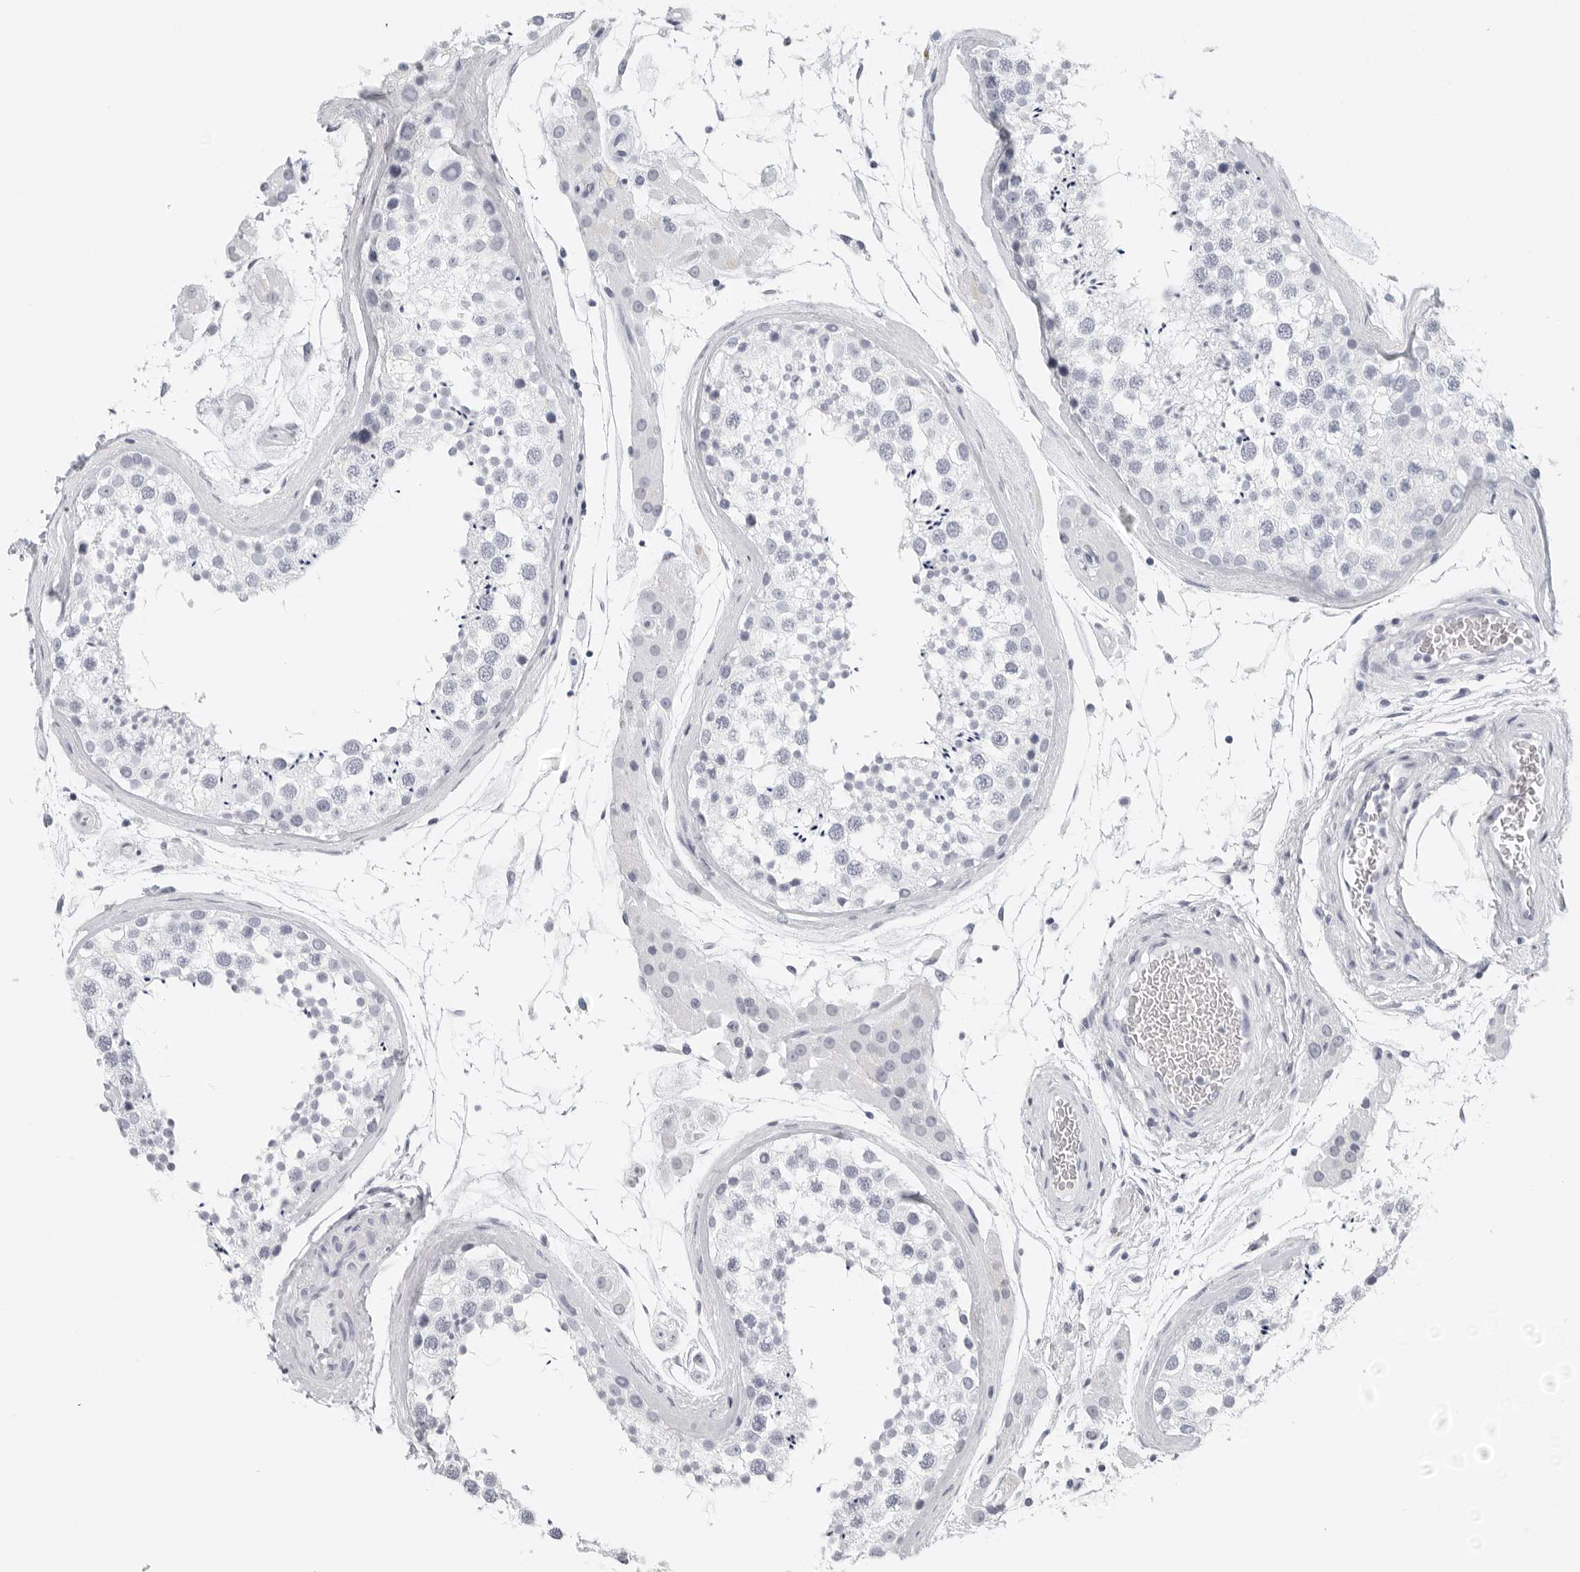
{"staining": {"intensity": "negative", "quantity": "none", "location": "none"}, "tissue": "testis", "cell_type": "Cells in seminiferous ducts", "image_type": "normal", "snomed": [{"axis": "morphology", "description": "Normal tissue, NOS"}, {"axis": "topography", "description": "Testis"}], "caption": "Histopathology image shows no significant protein expression in cells in seminiferous ducts of normal testis.", "gene": "CST1", "patient": {"sex": "male", "age": 46}}